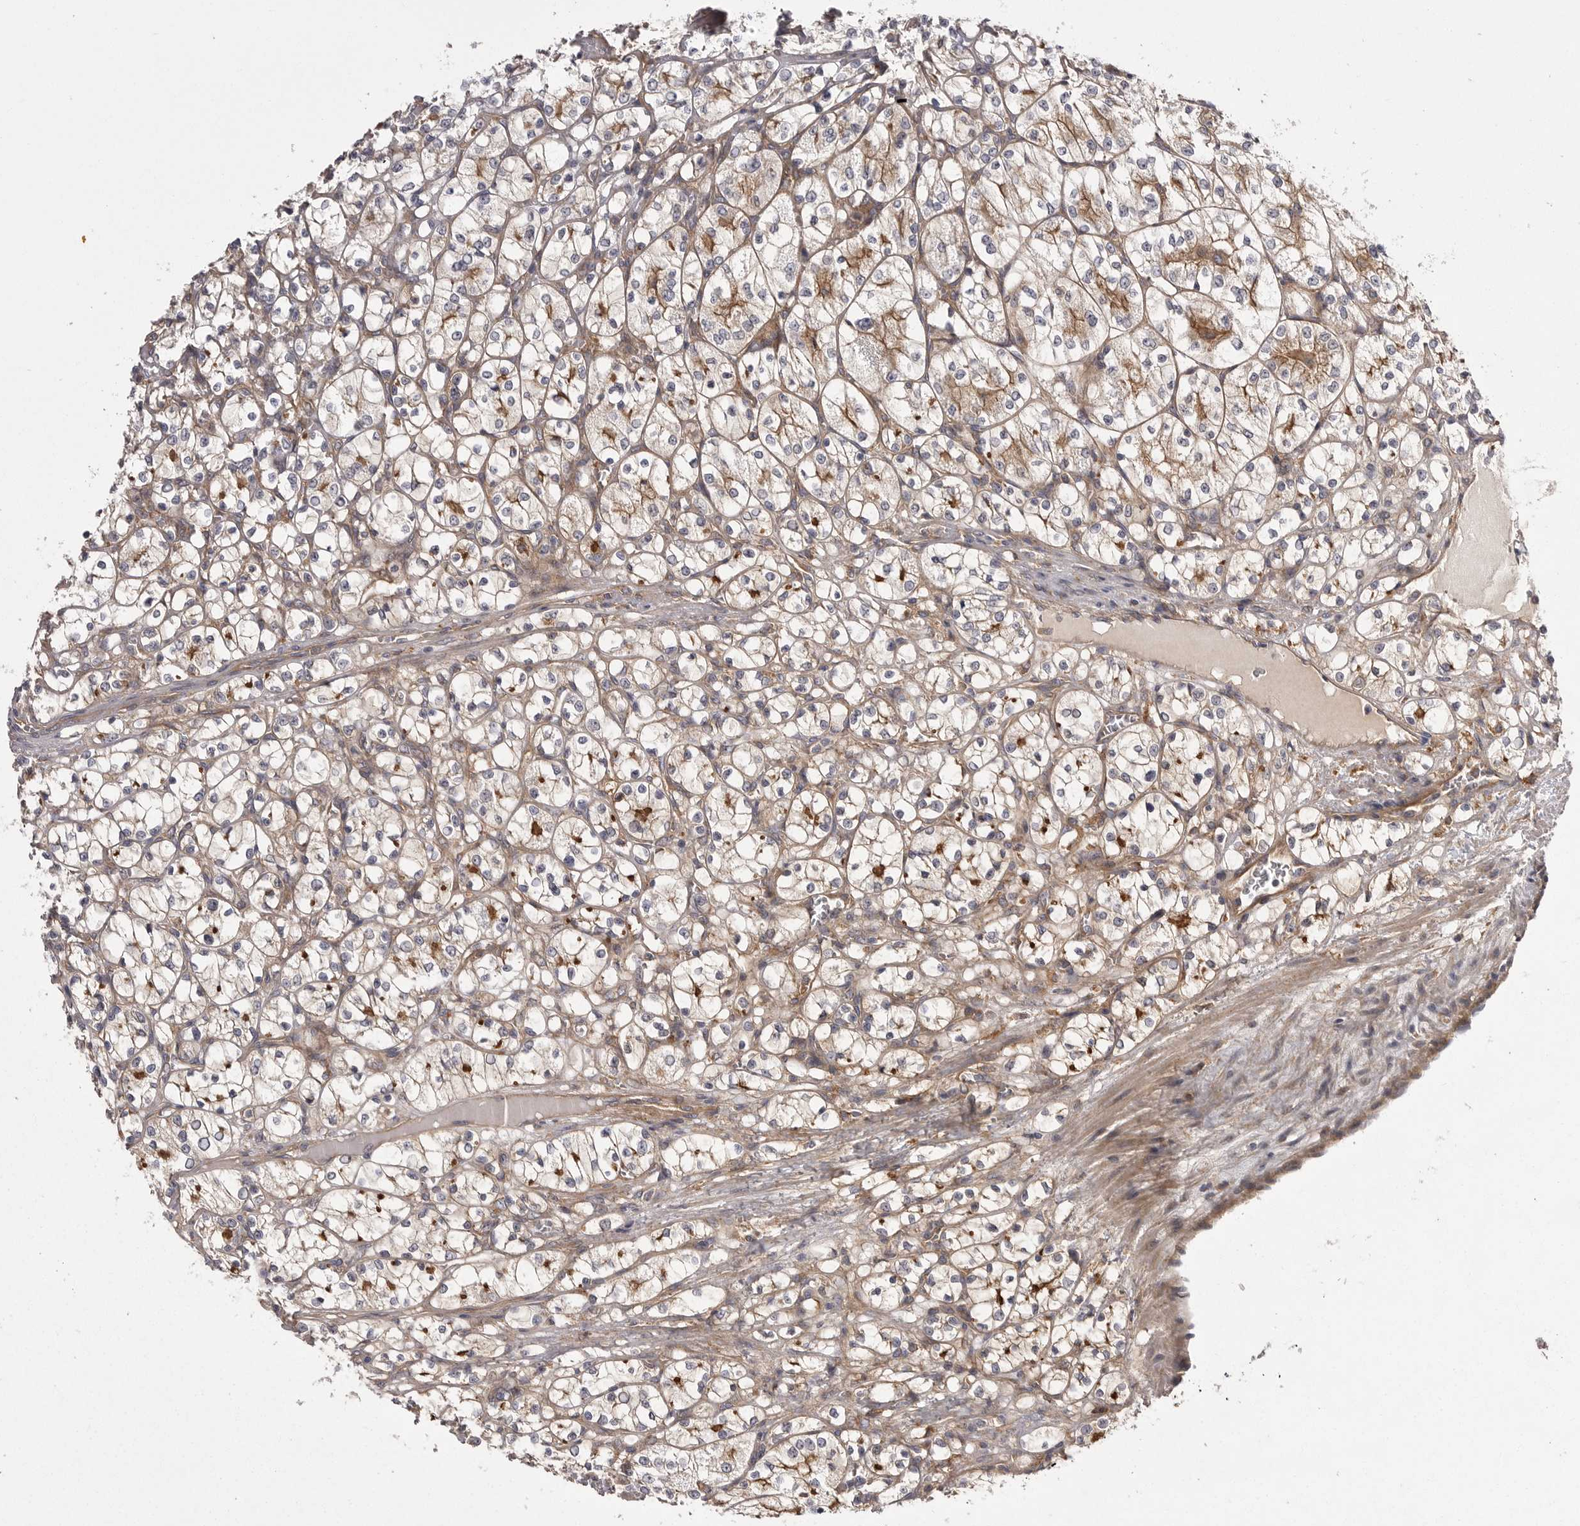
{"staining": {"intensity": "moderate", "quantity": "25%-75%", "location": "cytoplasmic/membranous"}, "tissue": "renal cancer", "cell_type": "Tumor cells", "image_type": "cancer", "snomed": [{"axis": "morphology", "description": "Adenocarcinoma, NOS"}, {"axis": "topography", "description": "Kidney"}], "caption": "Brown immunohistochemical staining in human renal adenocarcinoma demonstrates moderate cytoplasmic/membranous positivity in approximately 25%-75% of tumor cells. (brown staining indicates protein expression, while blue staining denotes nuclei).", "gene": "OSBPL9", "patient": {"sex": "female", "age": 69}}